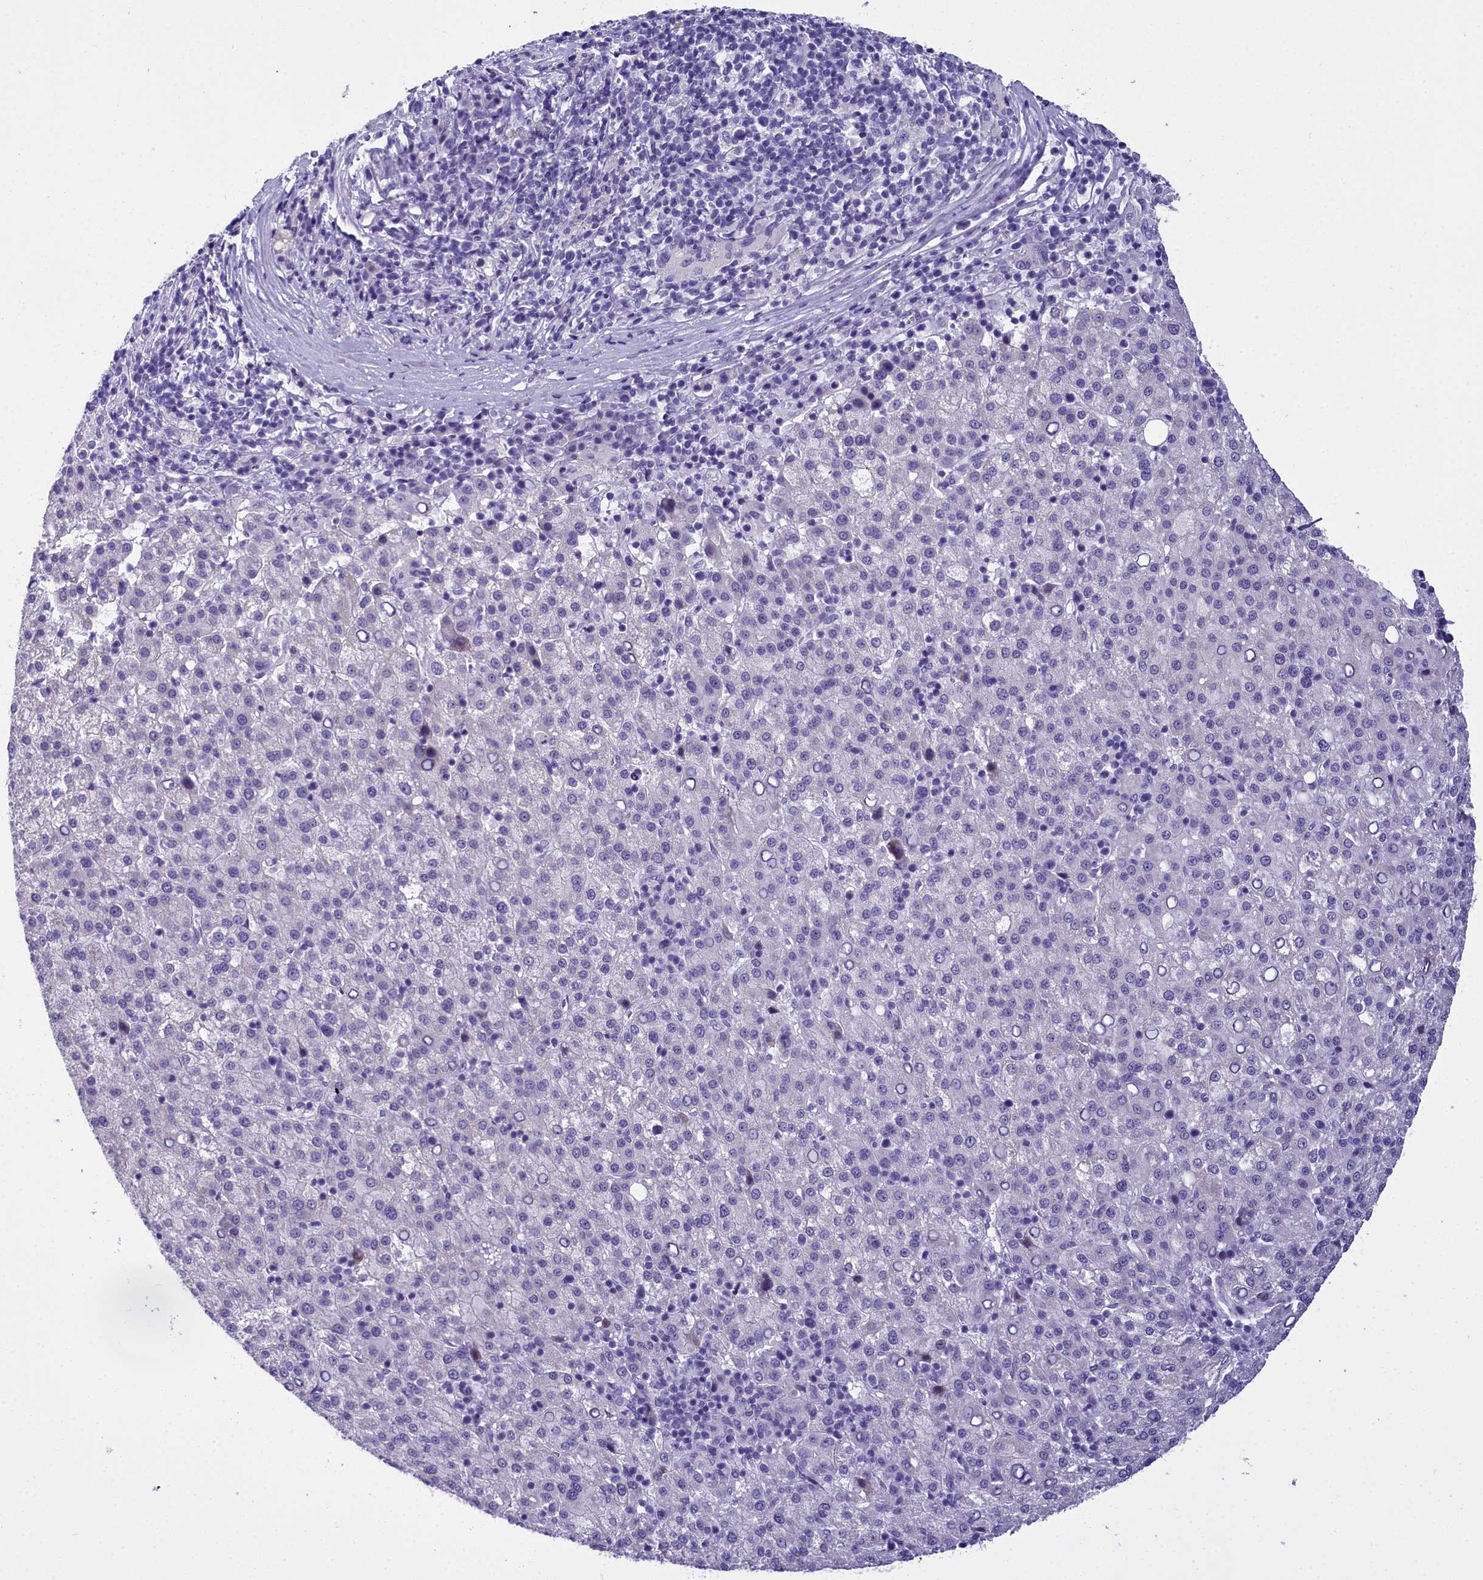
{"staining": {"intensity": "negative", "quantity": "none", "location": "none"}, "tissue": "liver cancer", "cell_type": "Tumor cells", "image_type": "cancer", "snomed": [{"axis": "morphology", "description": "Carcinoma, Hepatocellular, NOS"}, {"axis": "topography", "description": "Liver"}], "caption": "This is a photomicrograph of immunohistochemistry staining of liver cancer (hepatocellular carcinoma), which shows no positivity in tumor cells.", "gene": "TIMM22", "patient": {"sex": "female", "age": 58}}